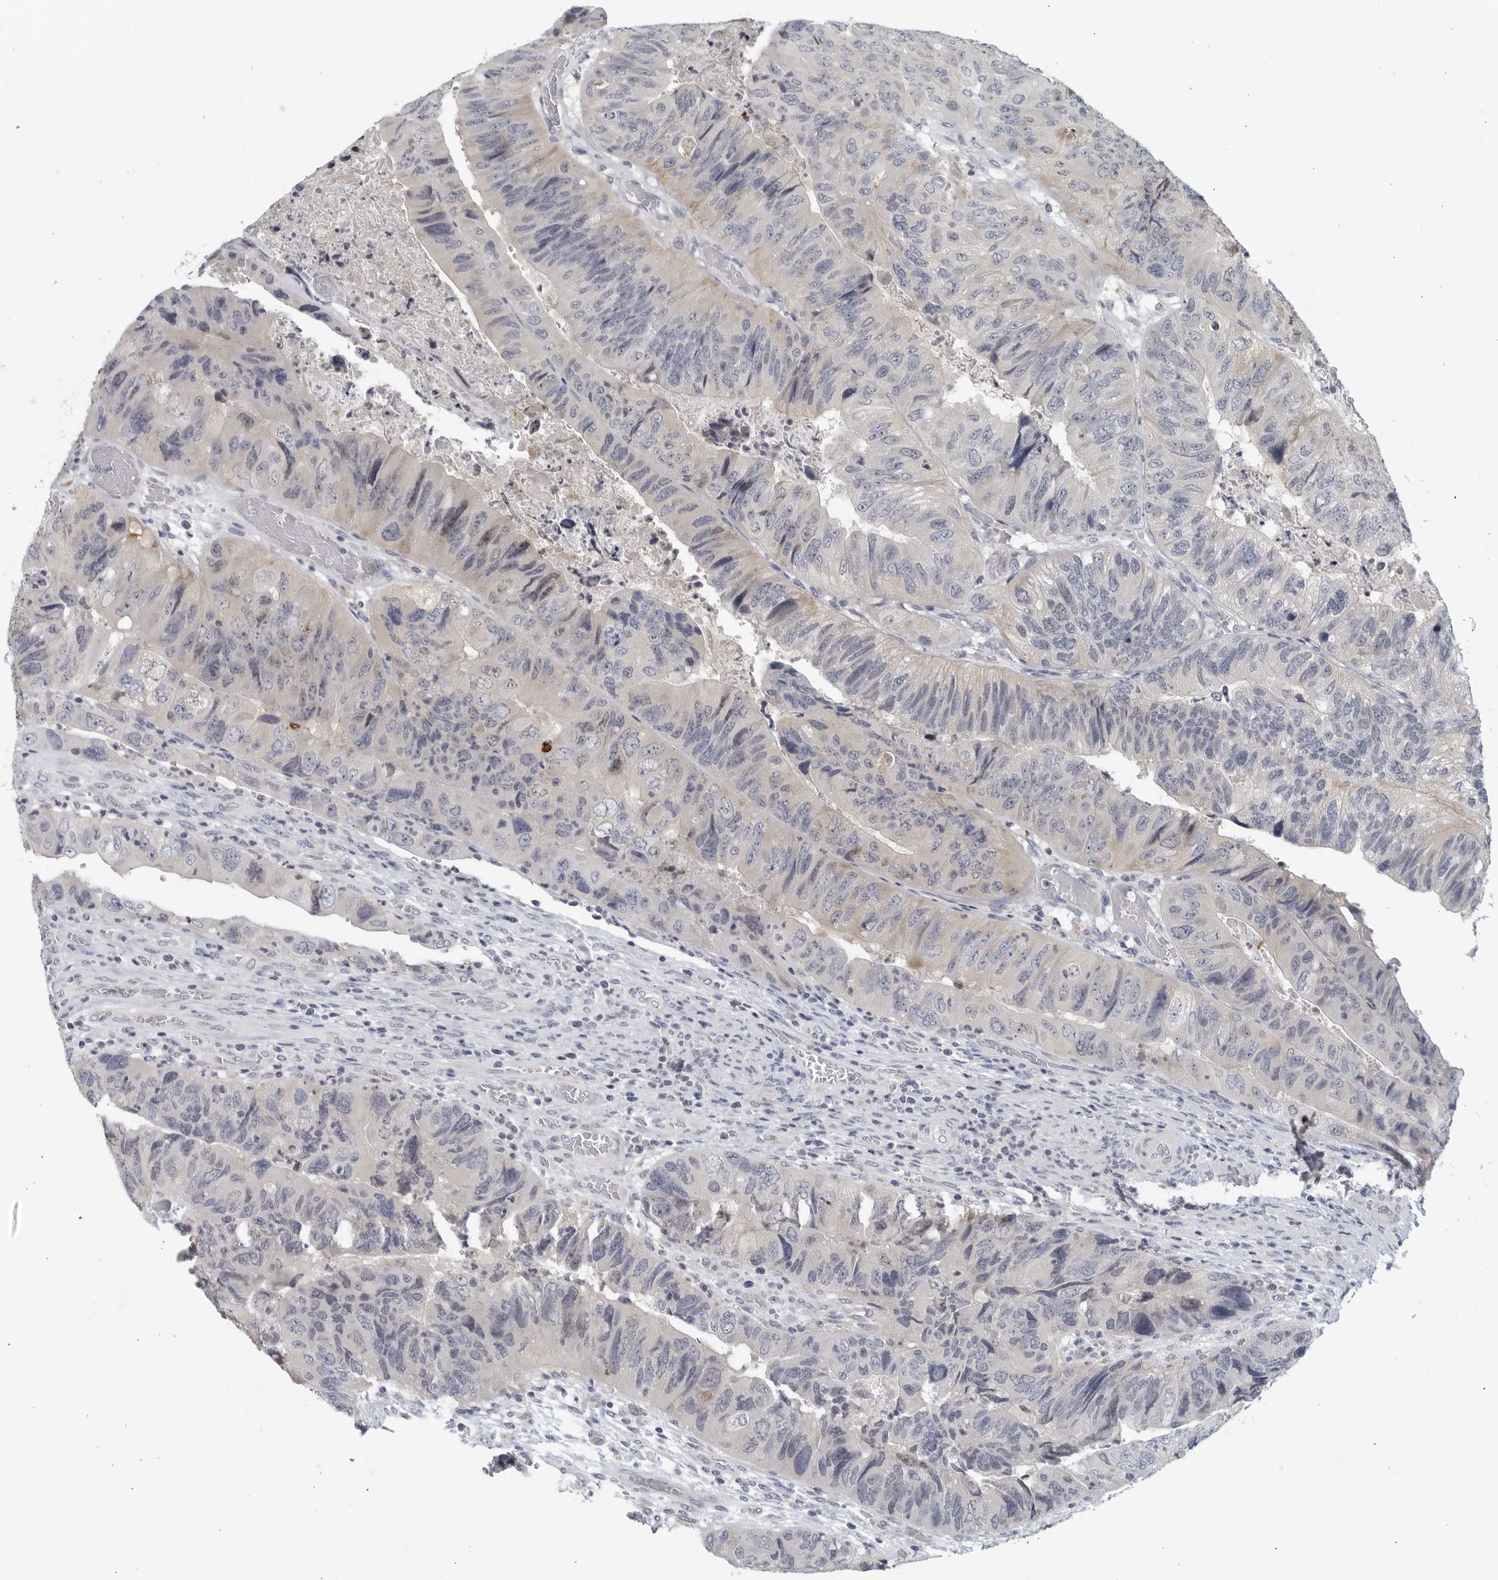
{"staining": {"intensity": "negative", "quantity": "none", "location": "none"}, "tissue": "colorectal cancer", "cell_type": "Tumor cells", "image_type": "cancer", "snomed": [{"axis": "morphology", "description": "Adenocarcinoma, NOS"}, {"axis": "topography", "description": "Rectum"}], "caption": "Human colorectal cancer stained for a protein using IHC exhibits no positivity in tumor cells.", "gene": "MATN1", "patient": {"sex": "male", "age": 63}}